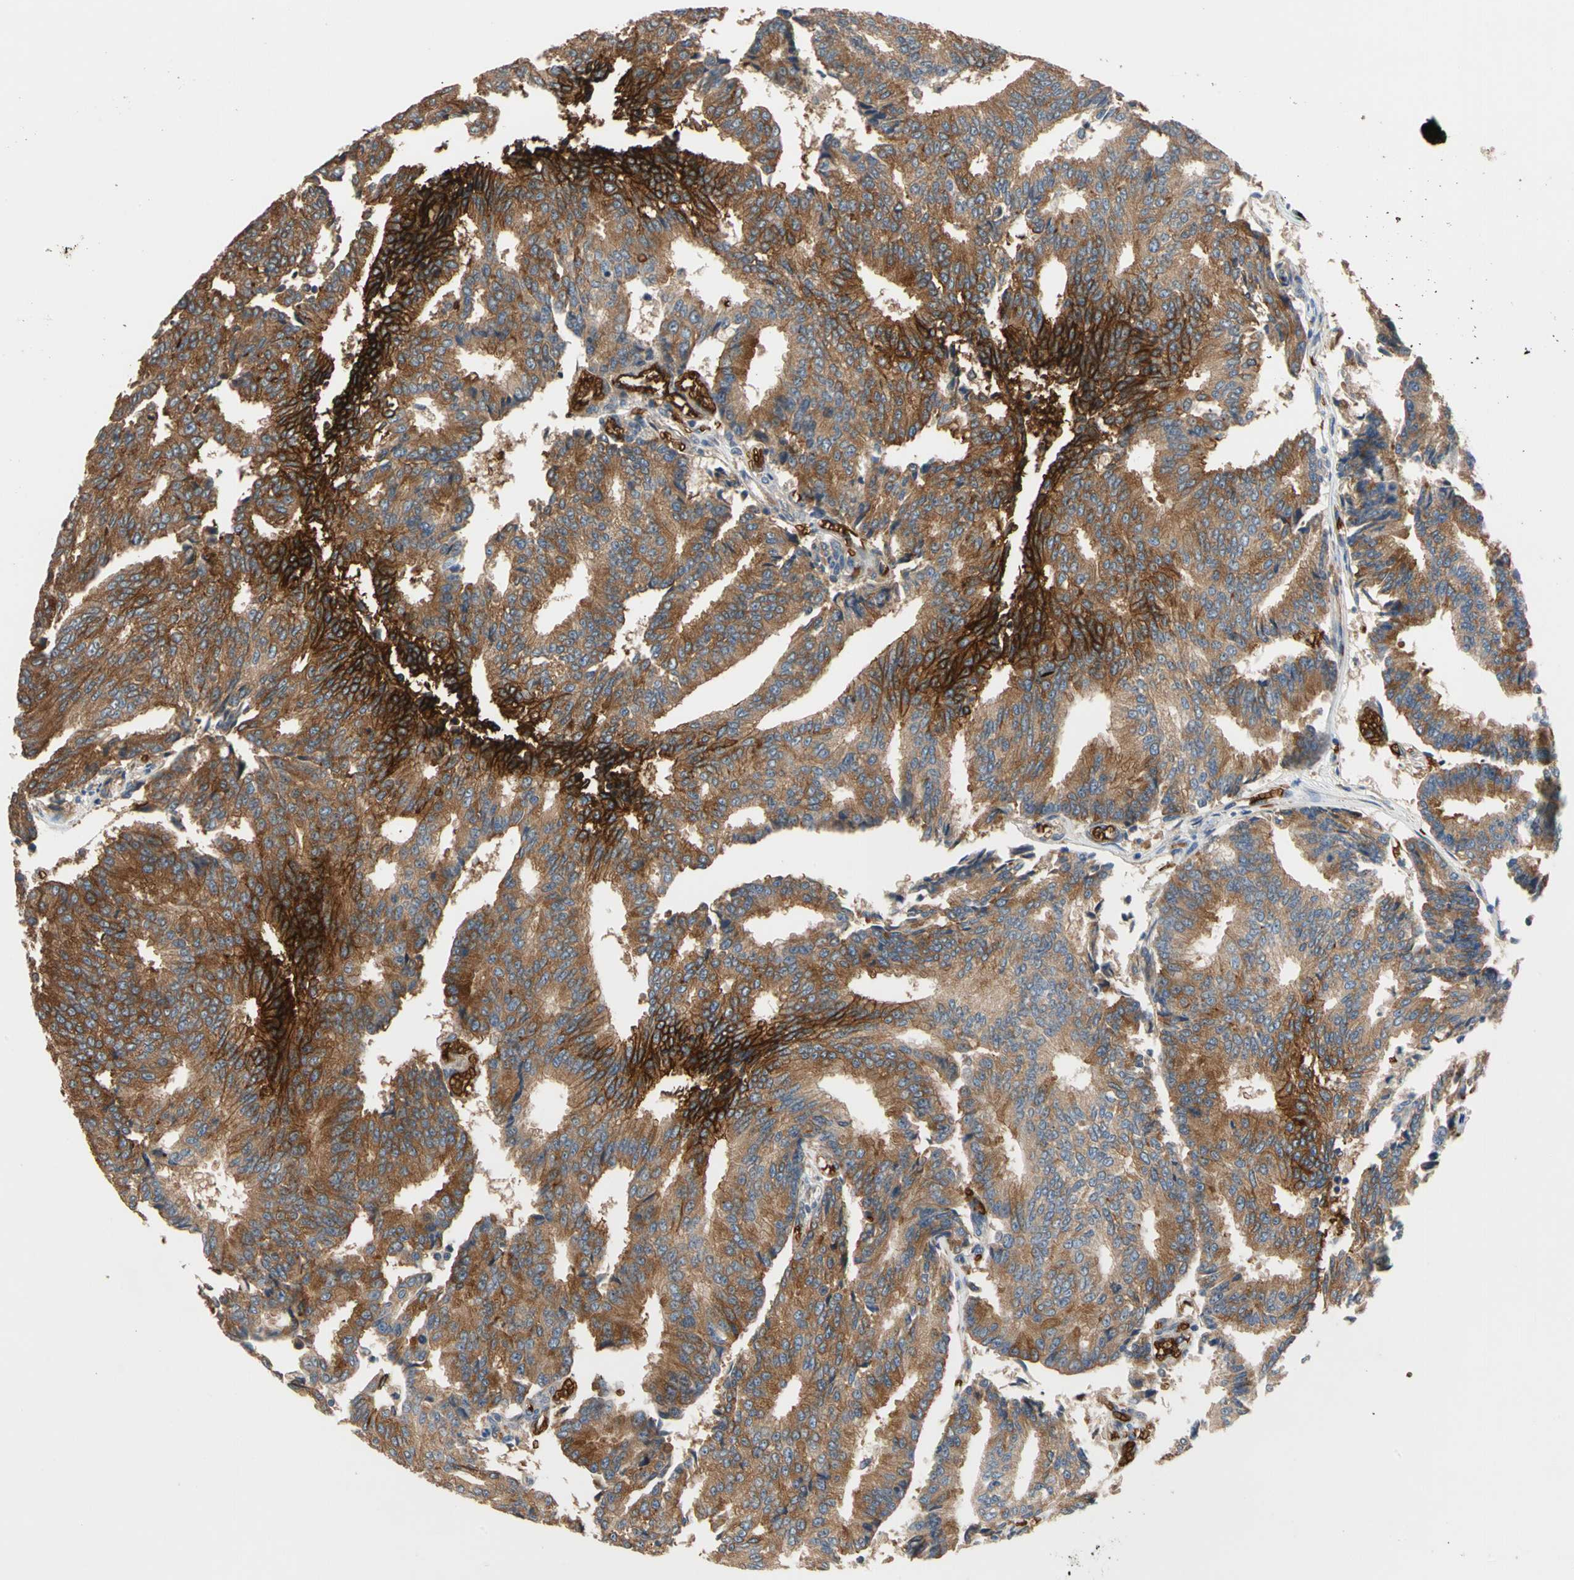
{"staining": {"intensity": "strong", "quantity": ">75%", "location": "cytoplasmic/membranous"}, "tissue": "prostate cancer", "cell_type": "Tumor cells", "image_type": "cancer", "snomed": [{"axis": "morphology", "description": "Adenocarcinoma, High grade"}, {"axis": "topography", "description": "Prostate"}], "caption": "Immunohistochemistry (IHC) of prostate cancer (adenocarcinoma (high-grade)) shows high levels of strong cytoplasmic/membranous expression in approximately >75% of tumor cells.", "gene": "RIOK2", "patient": {"sex": "male", "age": 55}}